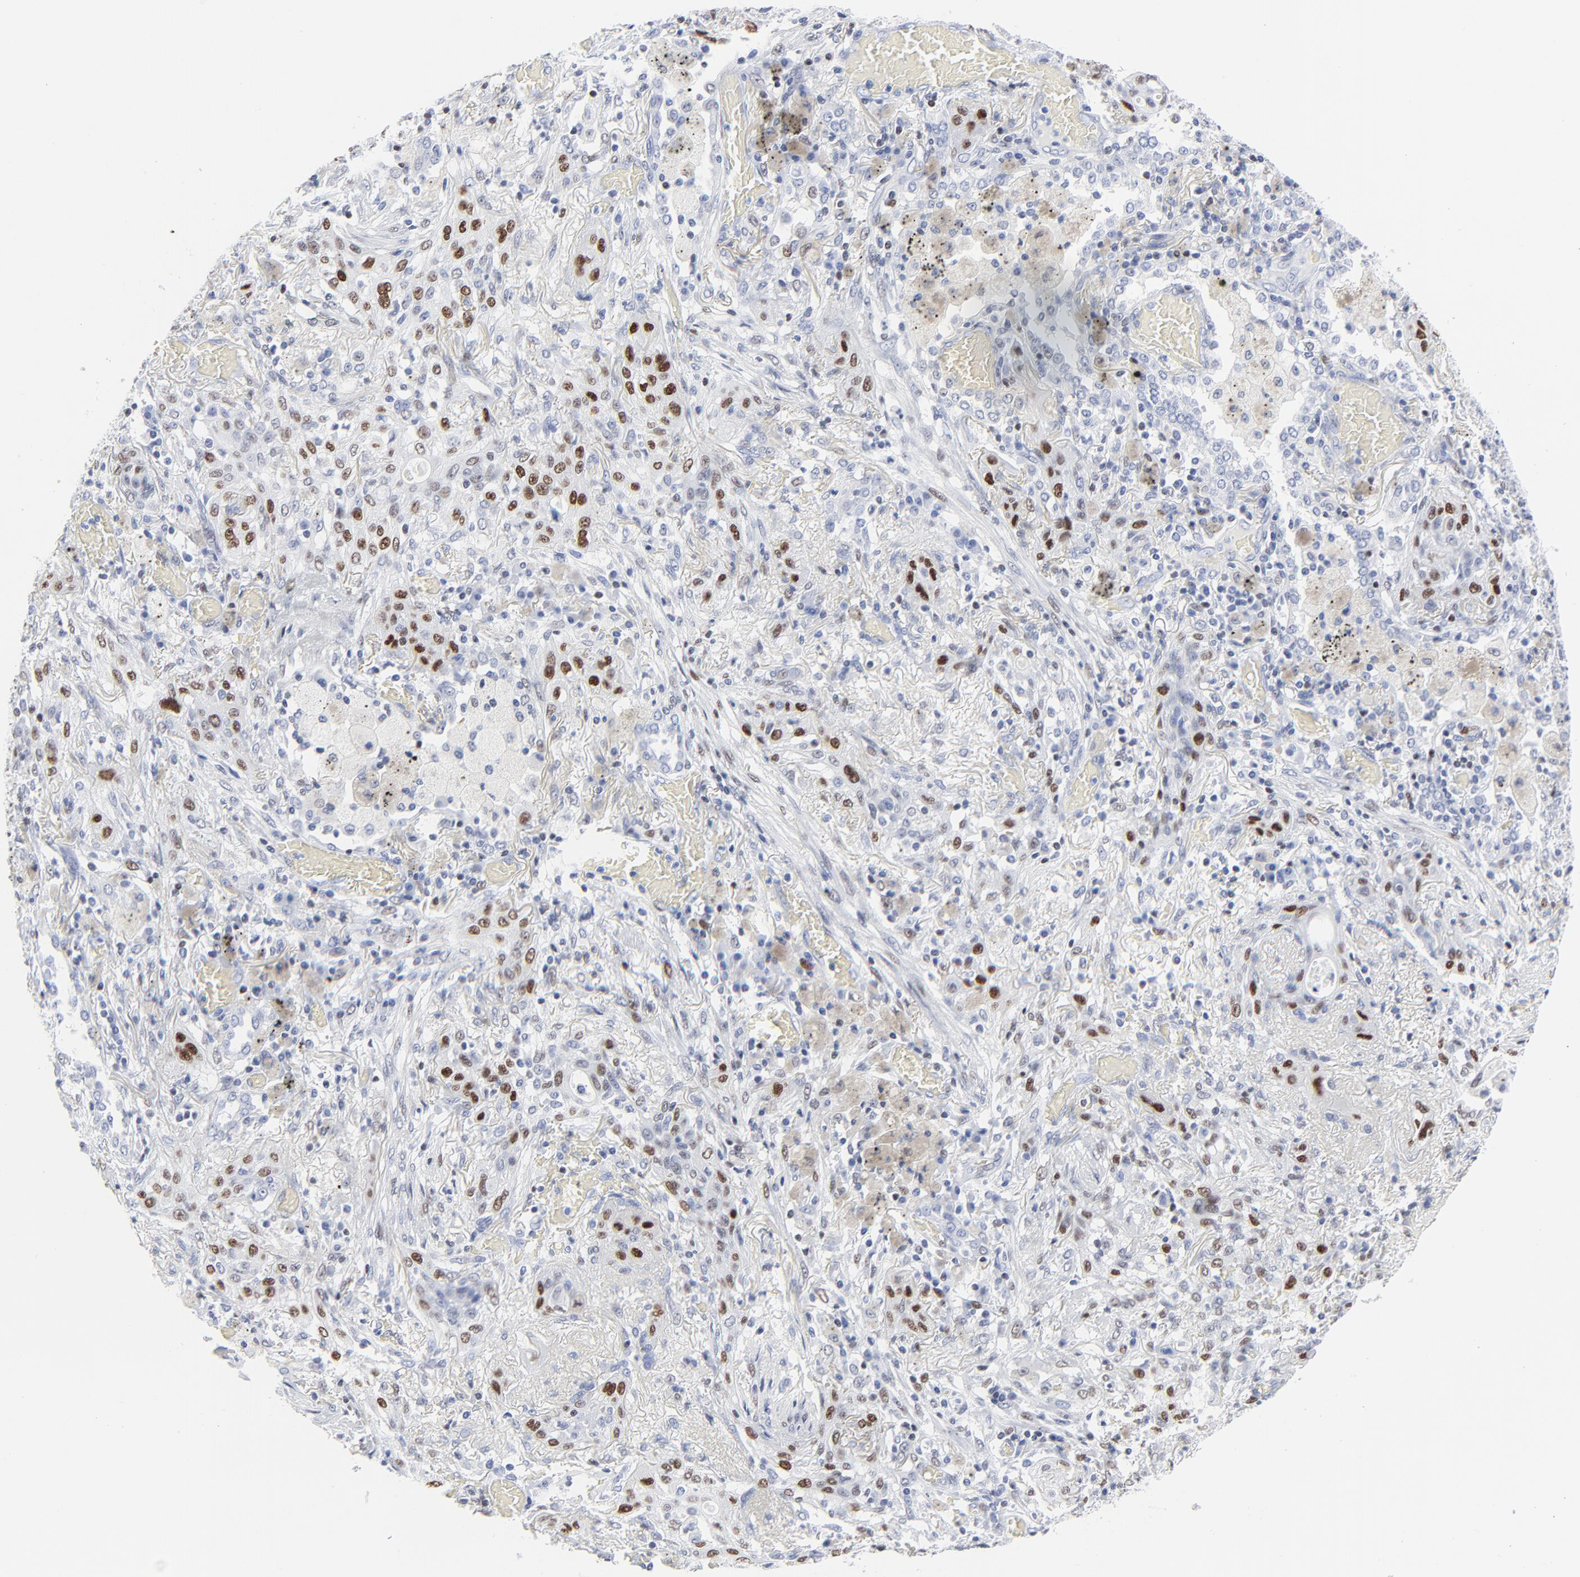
{"staining": {"intensity": "moderate", "quantity": "25%-75%", "location": "nuclear"}, "tissue": "lung cancer", "cell_type": "Tumor cells", "image_type": "cancer", "snomed": [{"axis": "morphology", "description": "Squamous cell carcinoma, NOS"}, {"axis": "topography", "description": "Lung"}], "caption": "Tumor cells exhibit medium levels of moderate nuclear staining in about 25%-75% of cells in human lung squamous cell carcinoma.", "gene": "JUN", "patient": {"sex": "female", "age": 47}}